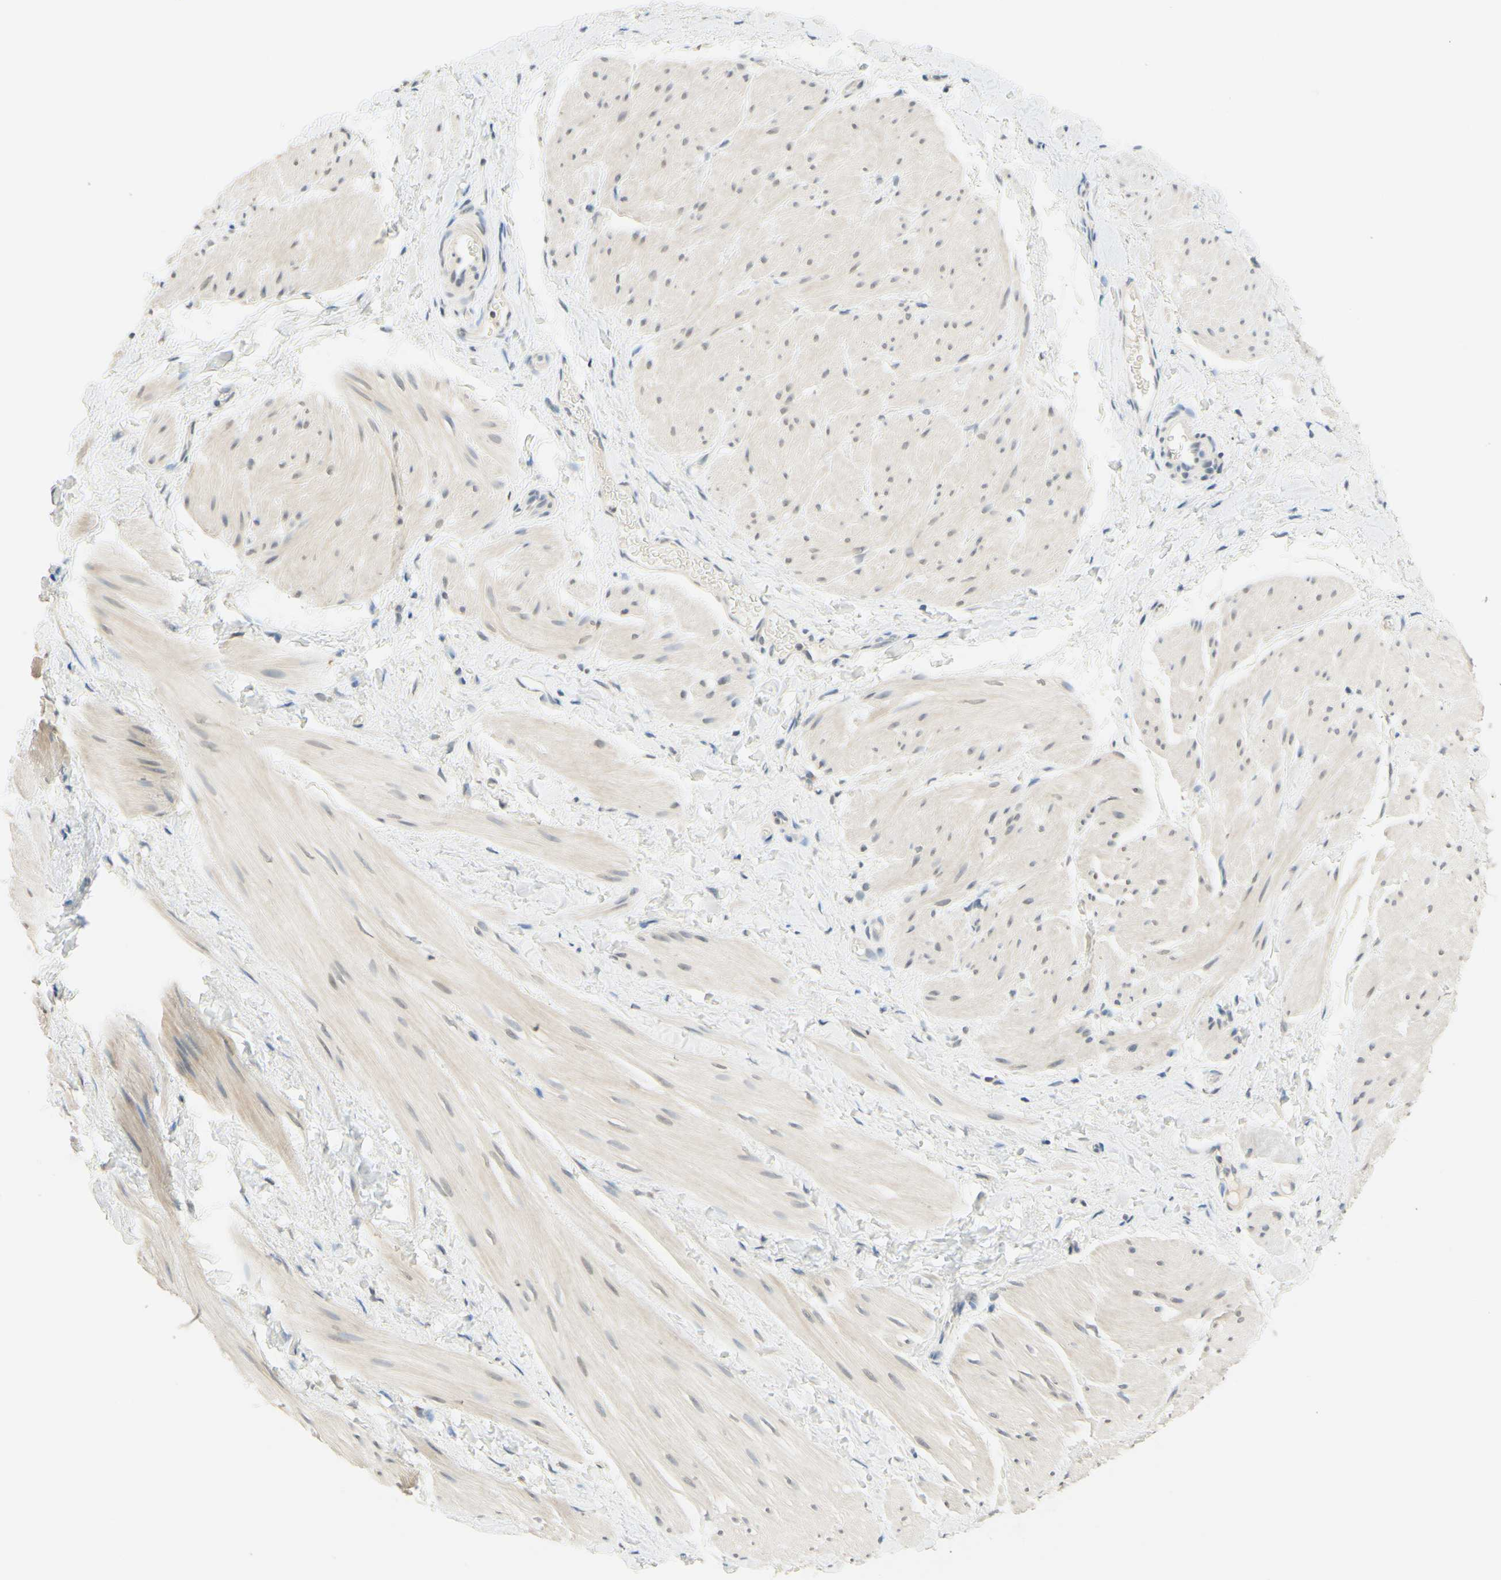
{"staining": {"intensity": "weak", "quantity": "25%-75%", "location": "cytoplasmic/membranous"}, "tissue": "smooth muscle", "cell_type": "Smooth muscle cells", "image_type": "normal", "snomed": [{"axis": "morphology", "description": "Normal tissue, NOS"}, {"axis": "topography", "description": "Smooth muscle"}], "caption": "The photomicrograph reveals staining of normal smooth muscle, revealing weak cytoplasmic/membranous protein expression (brown color) within smooth muscle cells.", "gene": "MAG", "patient": {"sex": "male", "age": 16}}